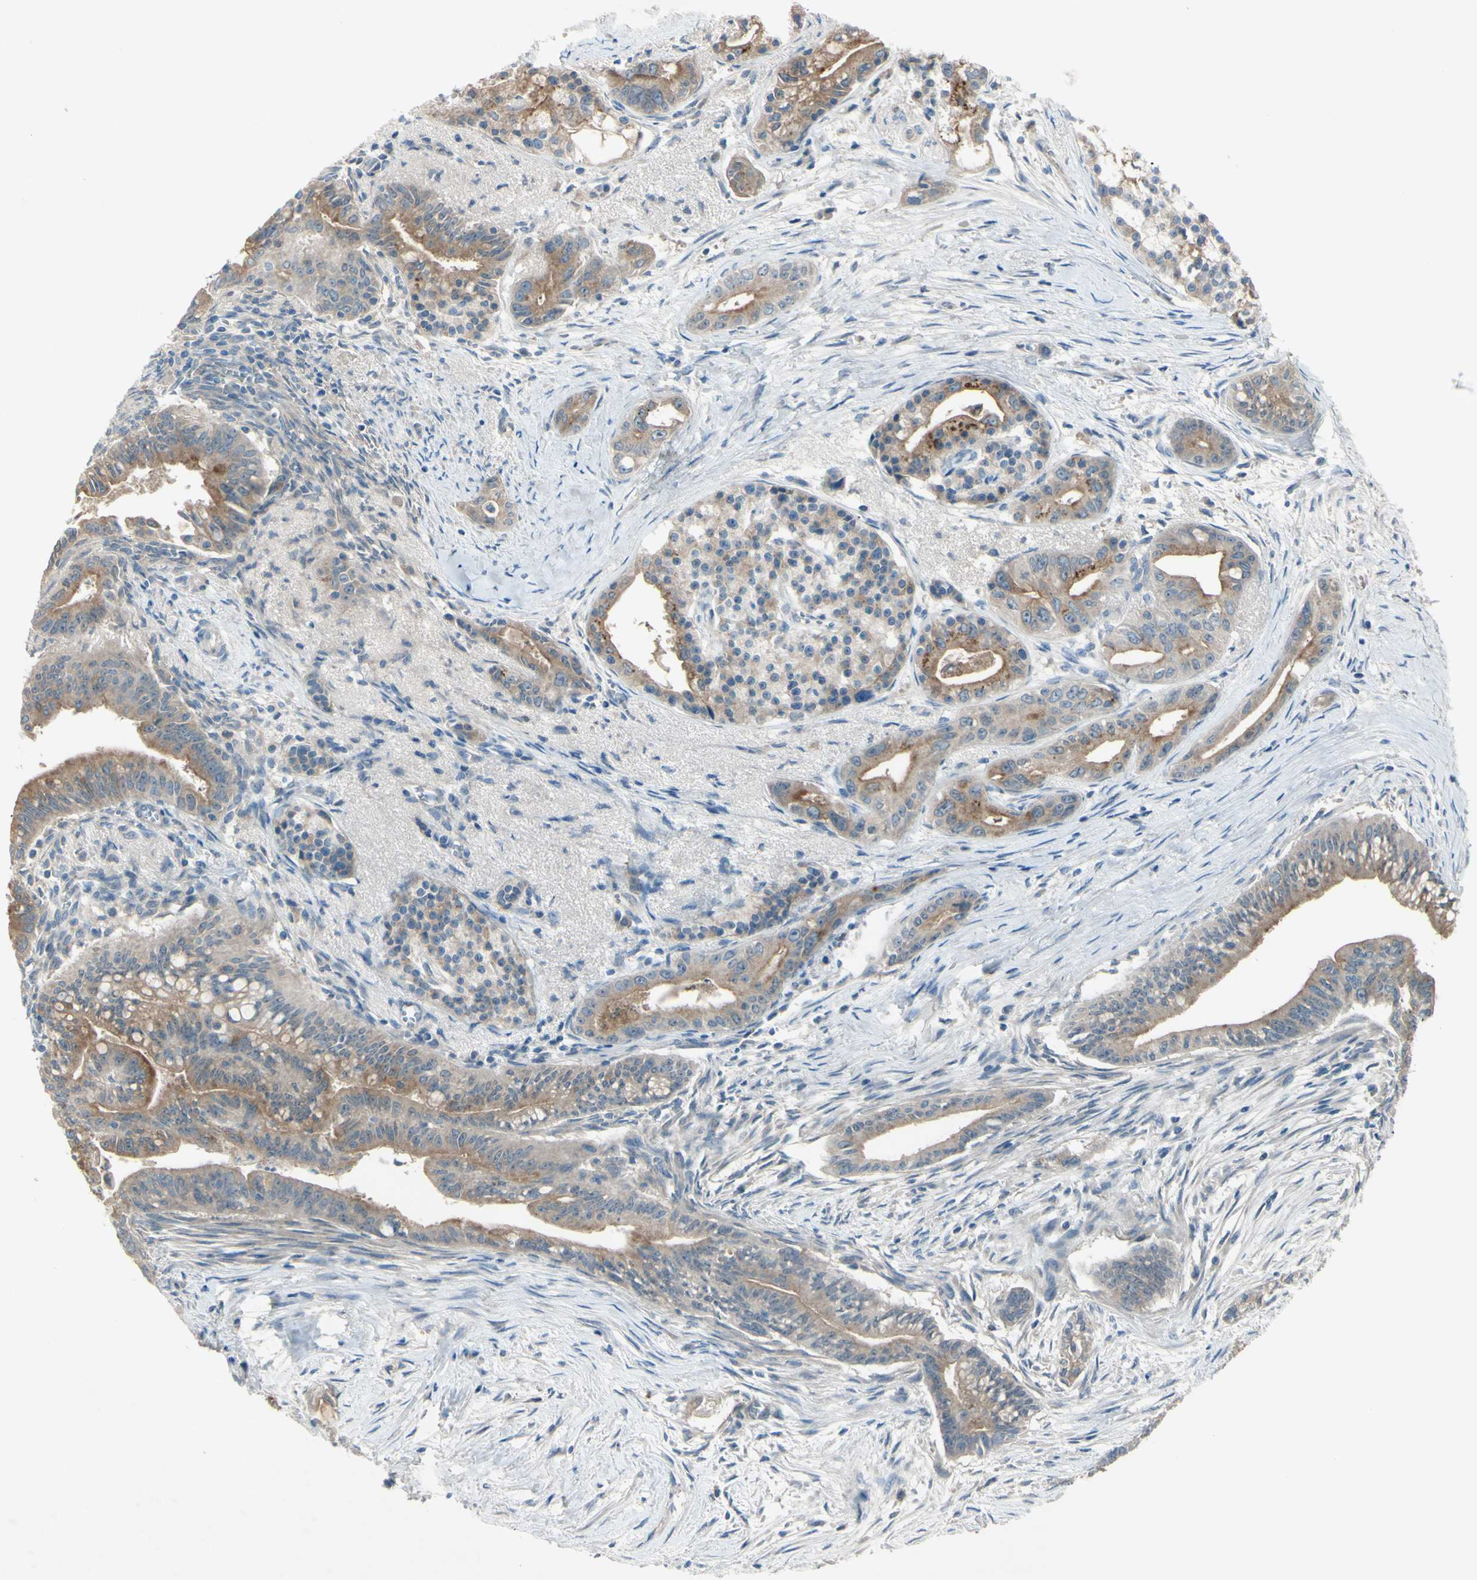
{"staining": {"intensity": "moderate", "quantity": ">75%", "location": "cytoplasmic/membranous"}, "tissue": "pancreatic cancer", "cell_type": "Tumor cells", "image_type": "cancer", "snomed": [{"axis": "morphology", "description": "Adenocarcinoma, NOS"}, {"axis": "topography", "description": "Pancreas"}], "caption": "Approximately >75% of tumor cells in human pancreatic cancer reveal moderate cytoplasmic/membranous protein staining as visualized by brown immunohistochemical staining.", "gene": "ATRN", "patient": {"sex": "male", "age": 70}}